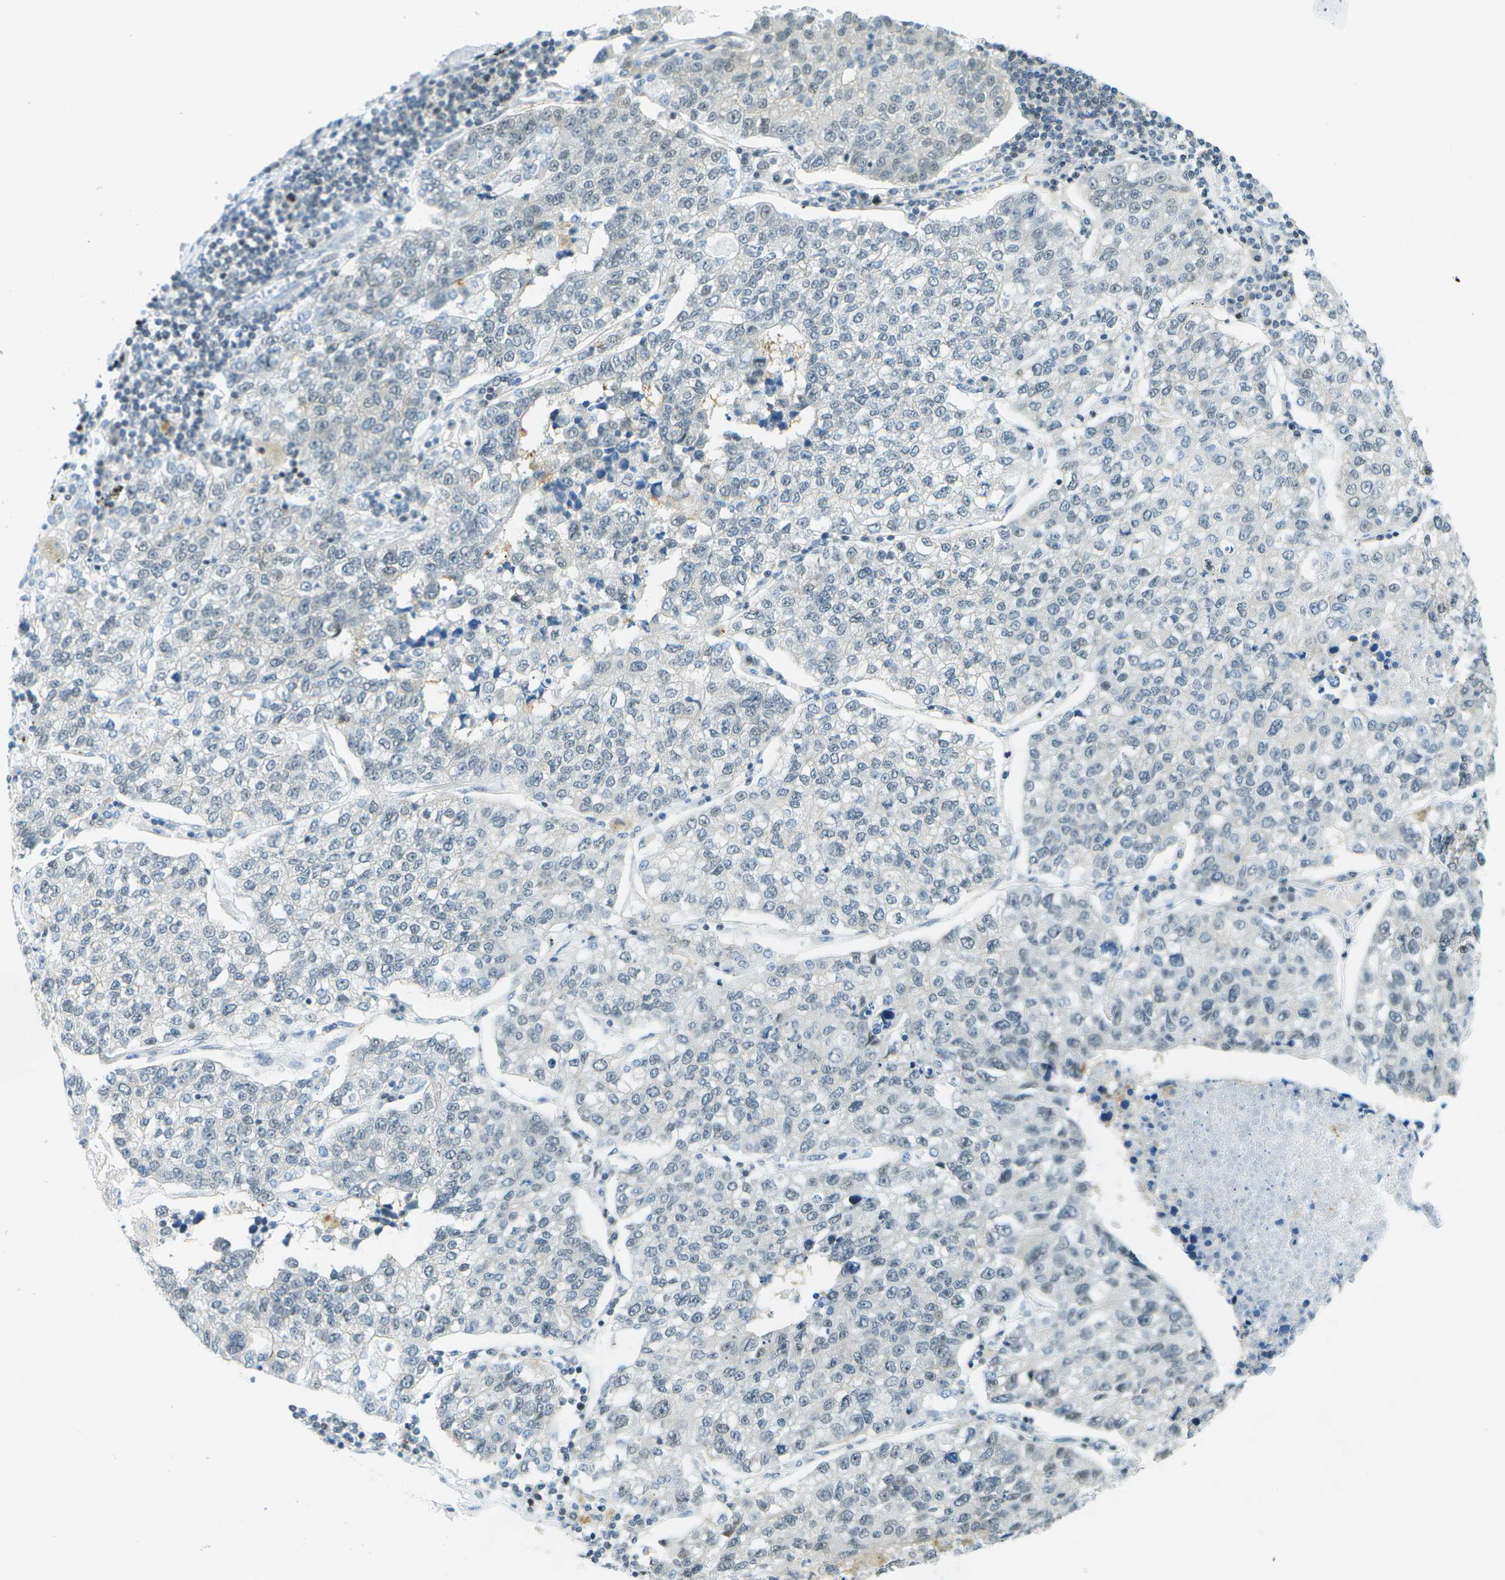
{"staining": {"intensity": "negative", "quantity": "none", "location": "none"}, "tissue": "lung cancer", "cell_type": "Tumor cells", "image_type": "cancer", "snomed": [{"axis": "morphology", "description": "Adenocarcinoma, NOS"}, {"axis": "topography", "description": "Lung"}], "caption": "Immunohistochemical staining of human lung cancer (adenocarcinoma) reveals no significant staining in tumor cells.", "gene": "NEK11", "patient": {"sex": "male", "age": 49}}